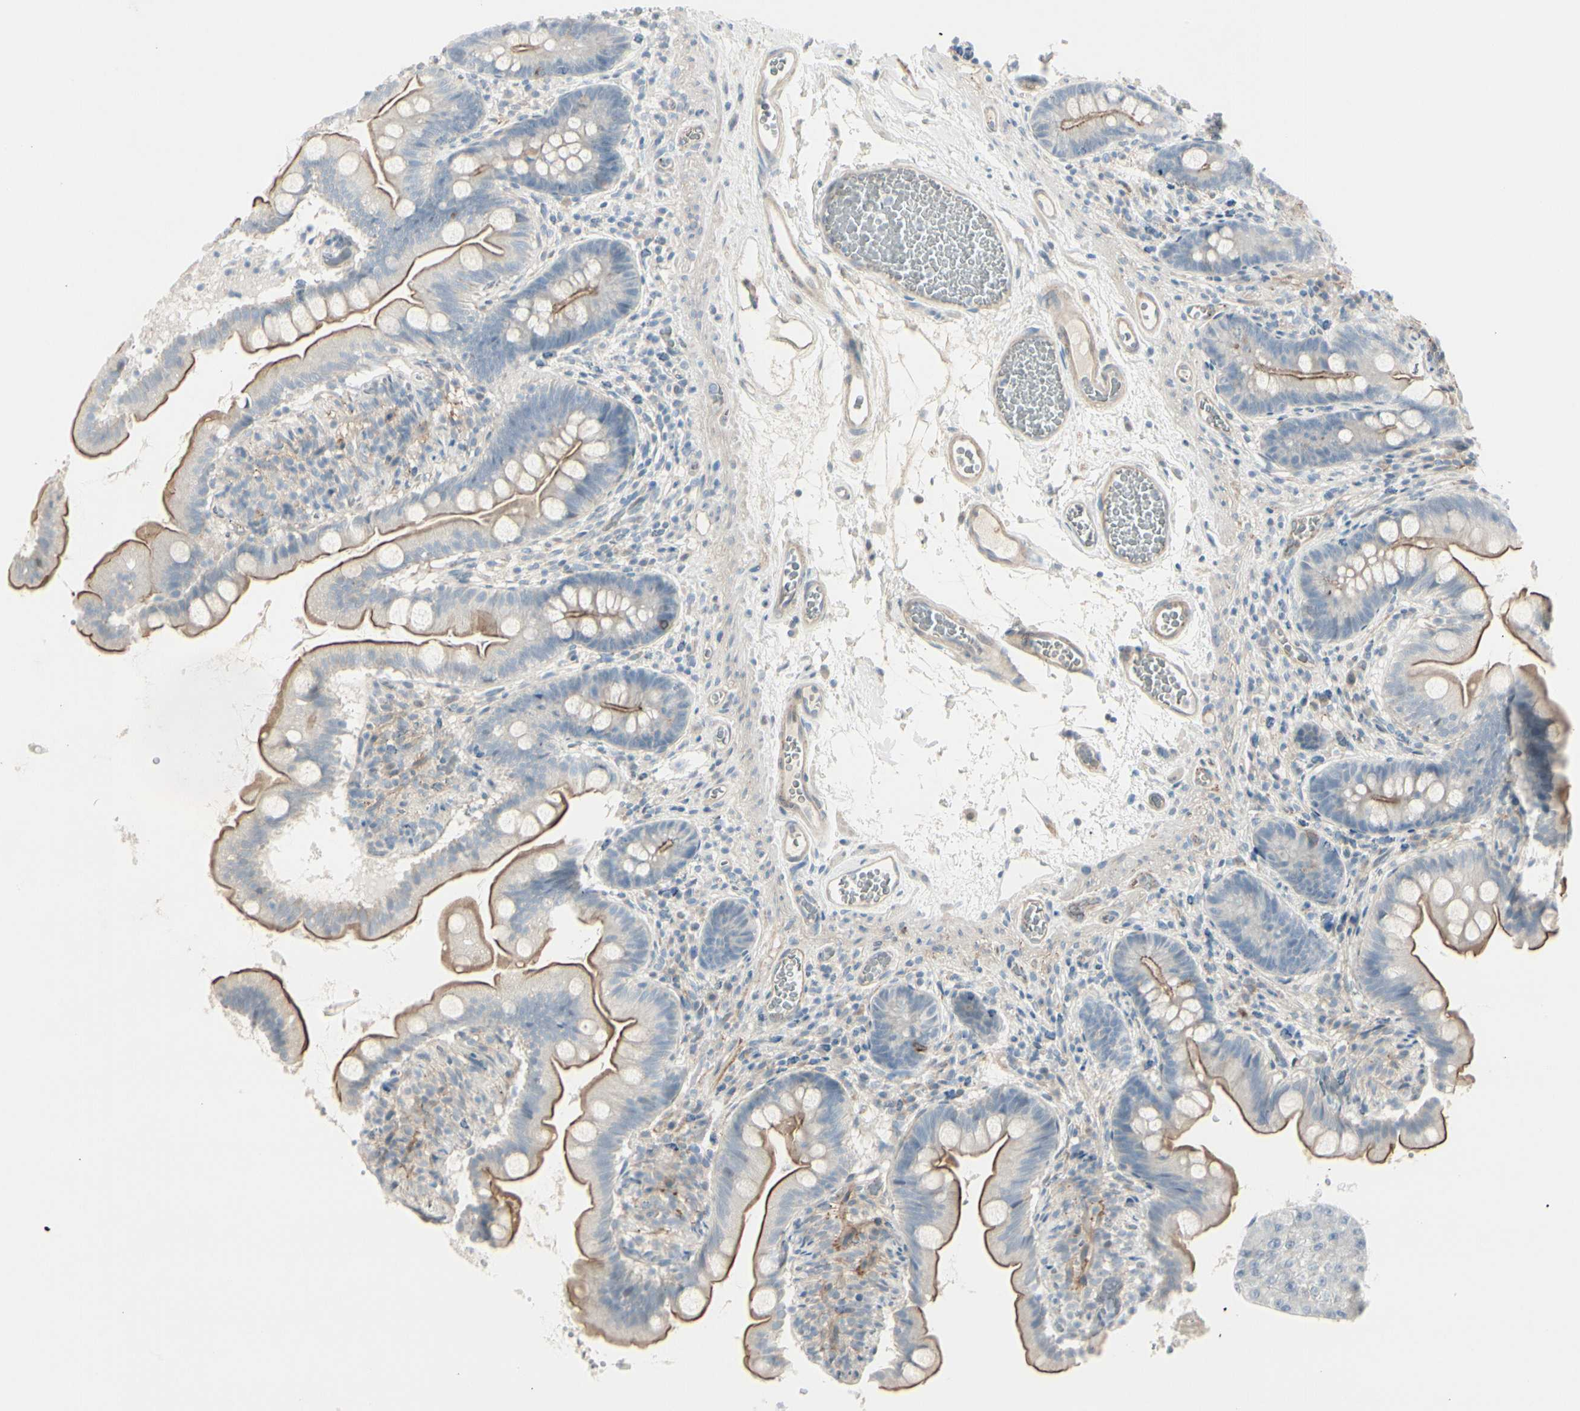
{"staining": {"intensity": "moderate", "quantity": ">75%", "location": "cytoplasmic/membranous"}, "tissue": "small intestine", "cell_type": "Glandular cells", "image_type": "normal", "snomed": [{"axis": "morphology", "description": "Normal tissue, NOS"}, {"axis": "topography", "description": "Small intestine"}], "caption": "This is a photomicrograph of immunohistochemistry (IHC) staining of normal small intestine, which shows moderate positivity in the cytoplasmic/membranous of glandular cells.", "gene": "CACNA2D1", "patient": {"sex": "female", "age": 56}}